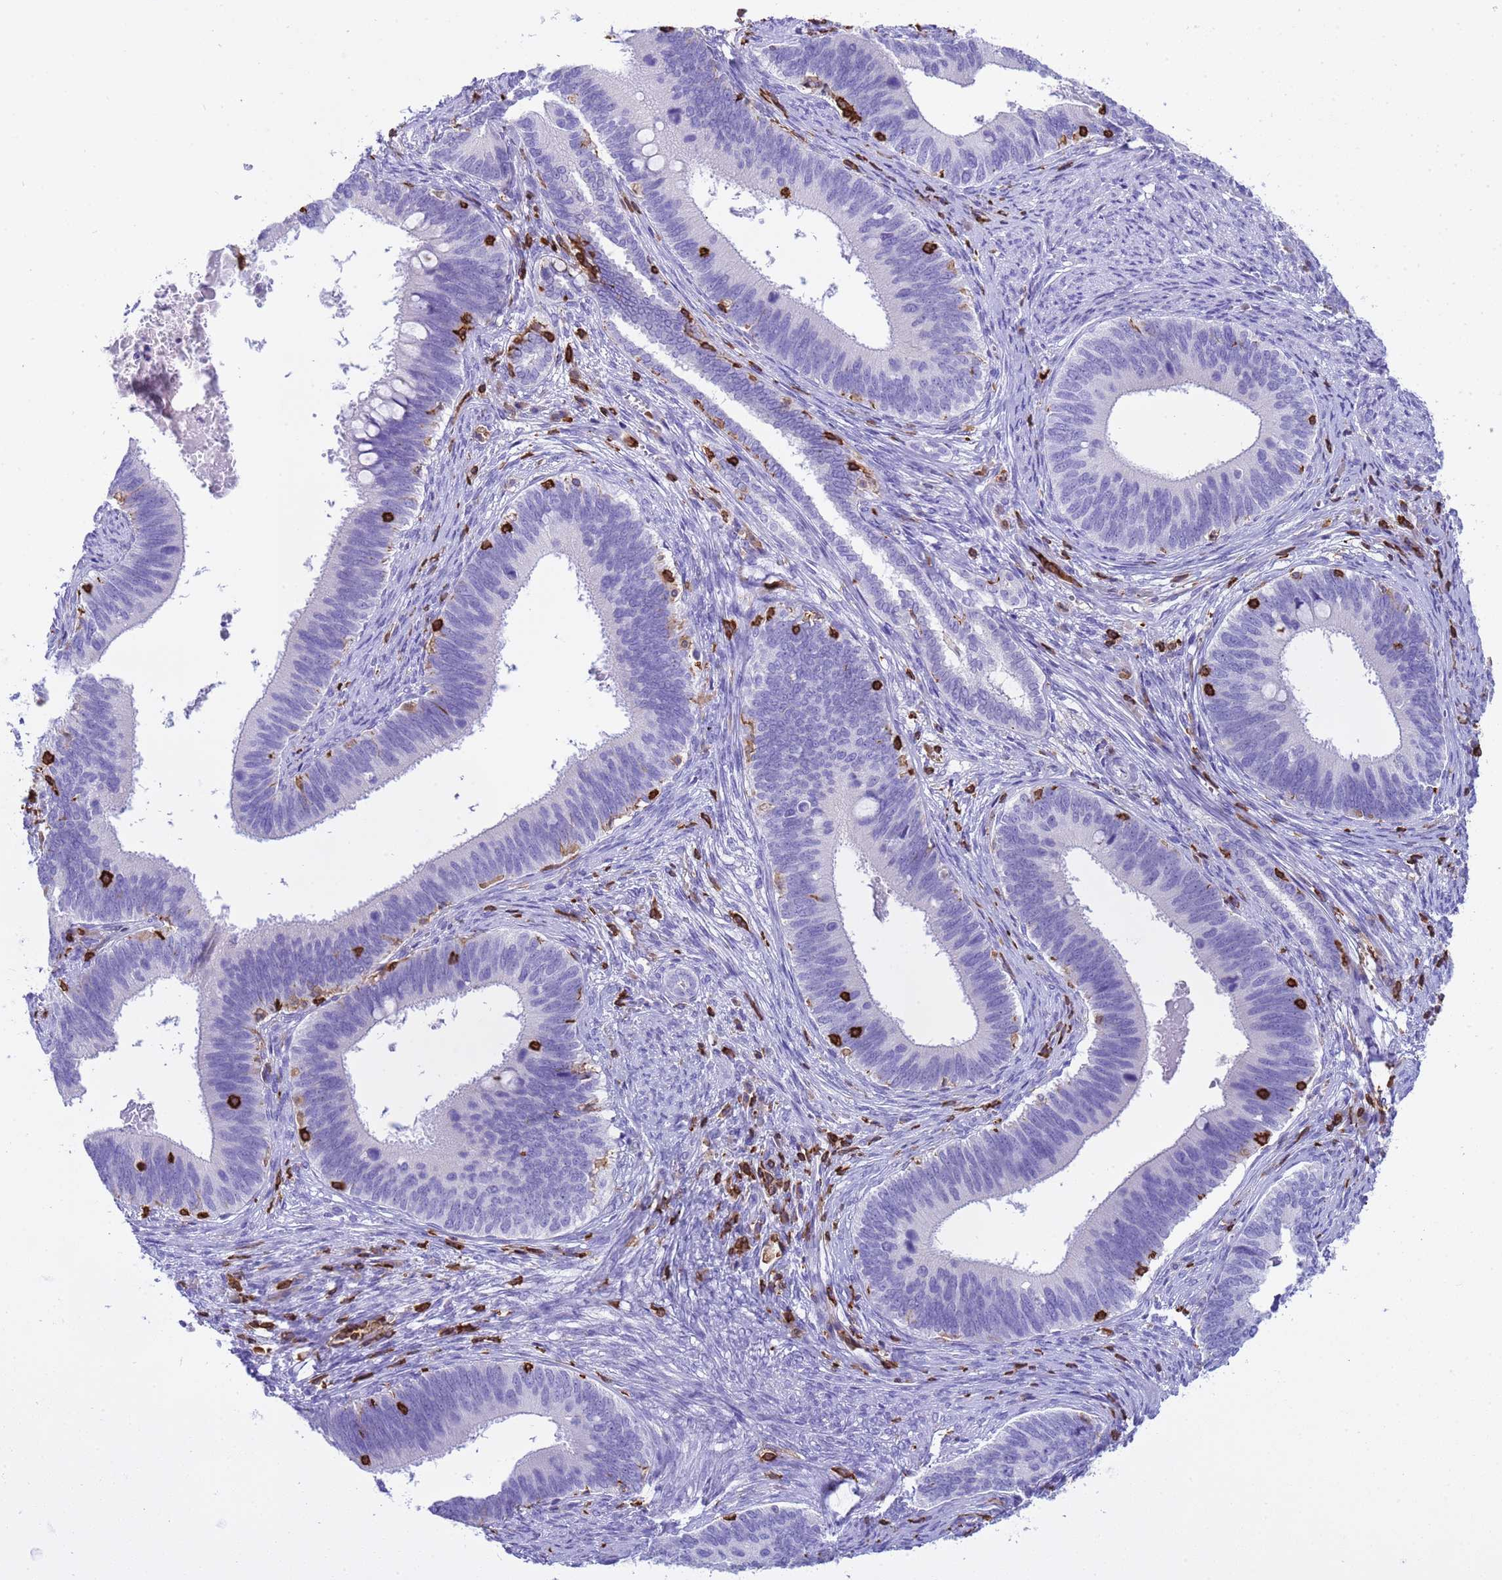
{"staining": {"intensity": "negative", "quantity": "none", "location": "none"}, "tissue": "cervical cancer", "cell_type": "Tumor cells", "image_type": "cancer", "snomed": [{"axis": "morphology", "description": "Adenocarcinoma, NOS"}, {"axis": "topography", "description": "Cervix"}], "caption": "This micrograph is of cervical cancer stained with immunohistochemistry to label a protein in brown with the nuclei are counter-stained blue. There is no expression in tumor cells.", "gene": "IRF5", "patient": {"sex": "female", "age": 42}}